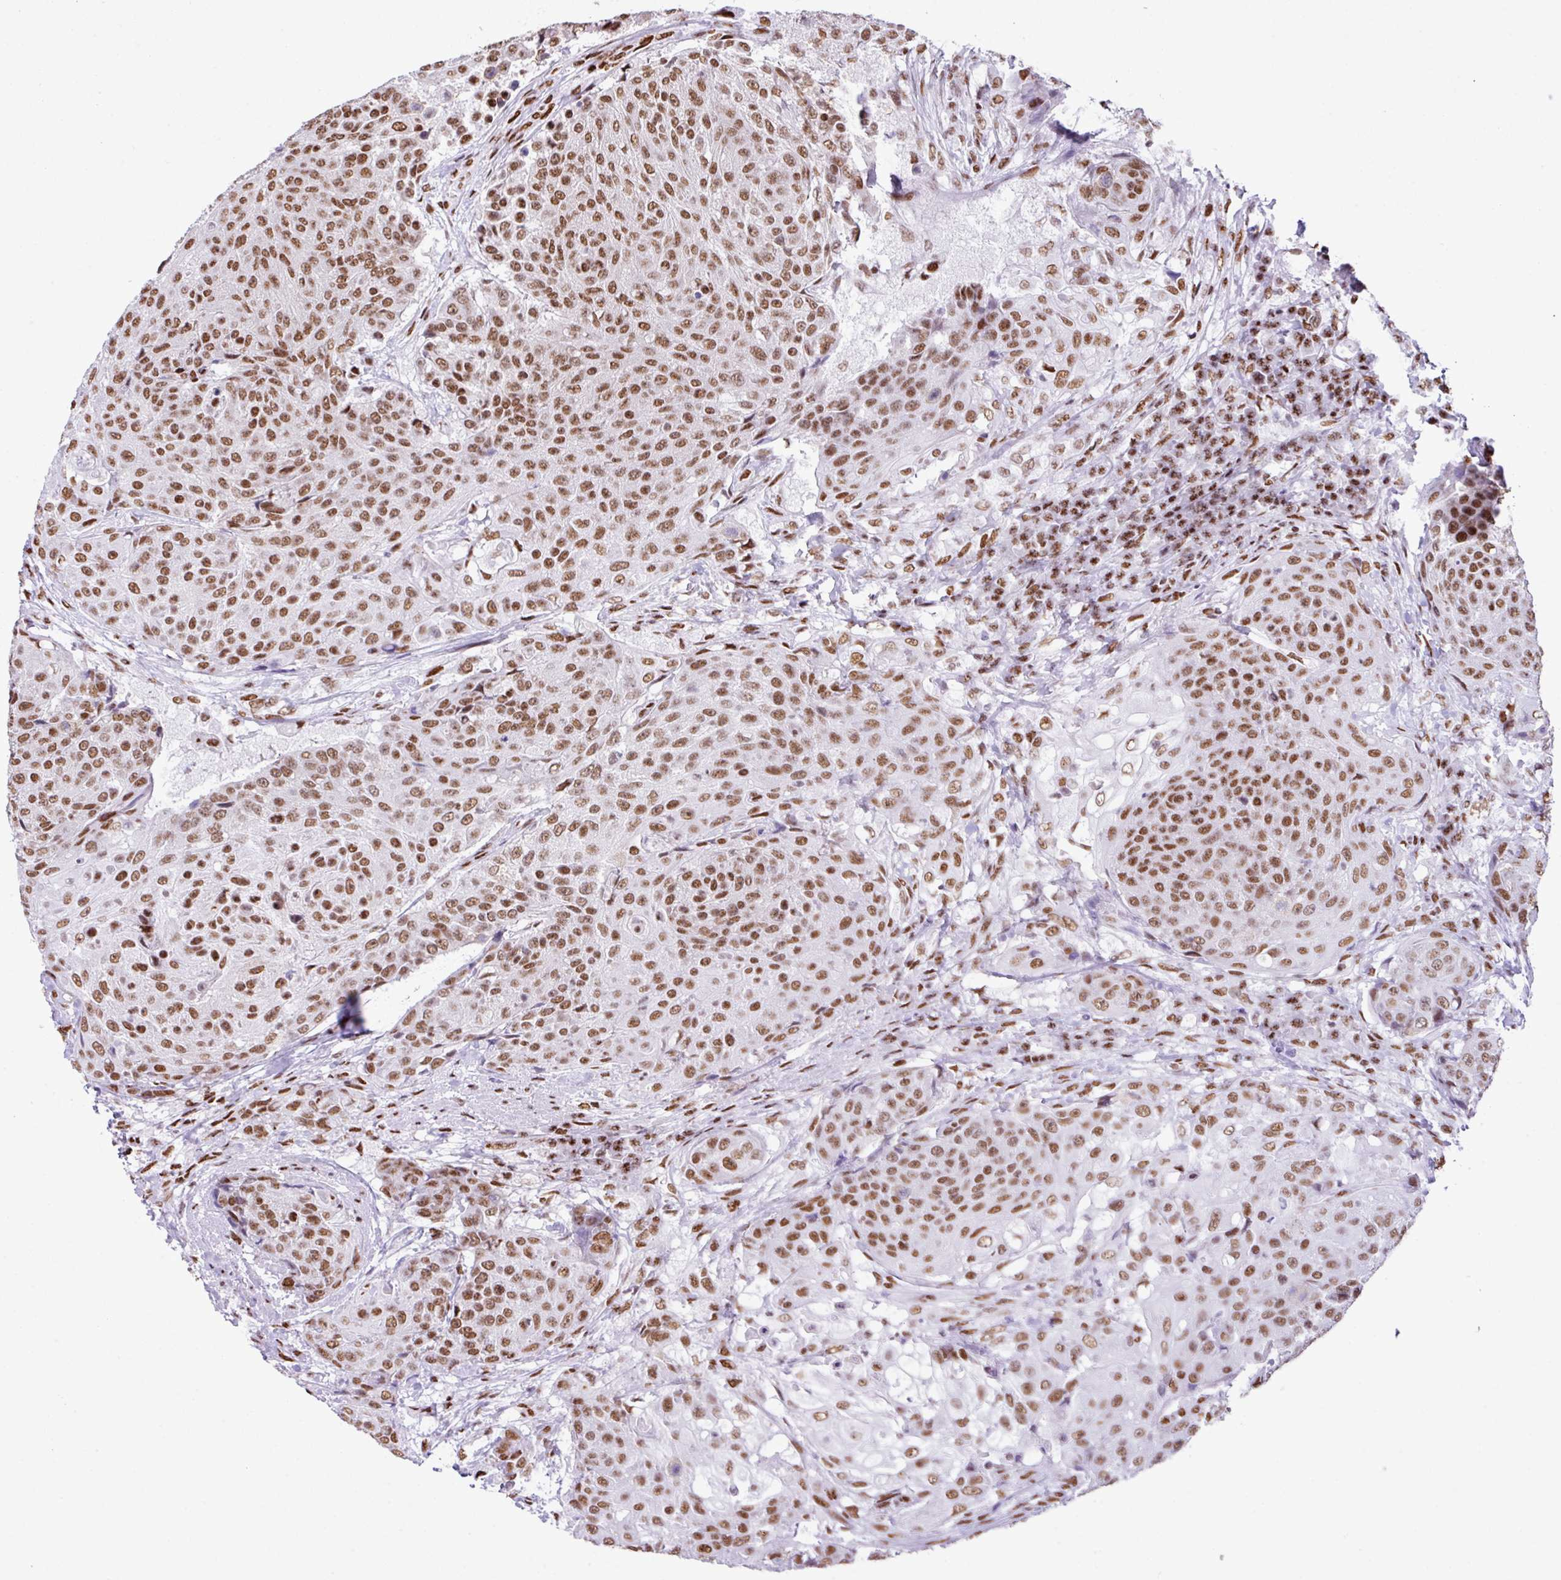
{"staining": {"intensity": "moderate", "quantity": ">75%", "location": "nuclear"}, "tissue": "urothelial cancer", "cell_type": "Tumor cells", "image_type": "cancer", "snomed": [{"axis": "morphology", "description": "Urothelial carcinoma, High grade"}, {"axis": "topography", "description": "Urinary bladder"}], "caption": "This micrograph reveals immunohistochemistry (IHC) staining of human urothelial carcinoma (high-grade), with medium moderate nuclear staining in approximately >75% of tumor cells.", "gene": "RARG", "patient": {"sex": "female", "age": 63}}